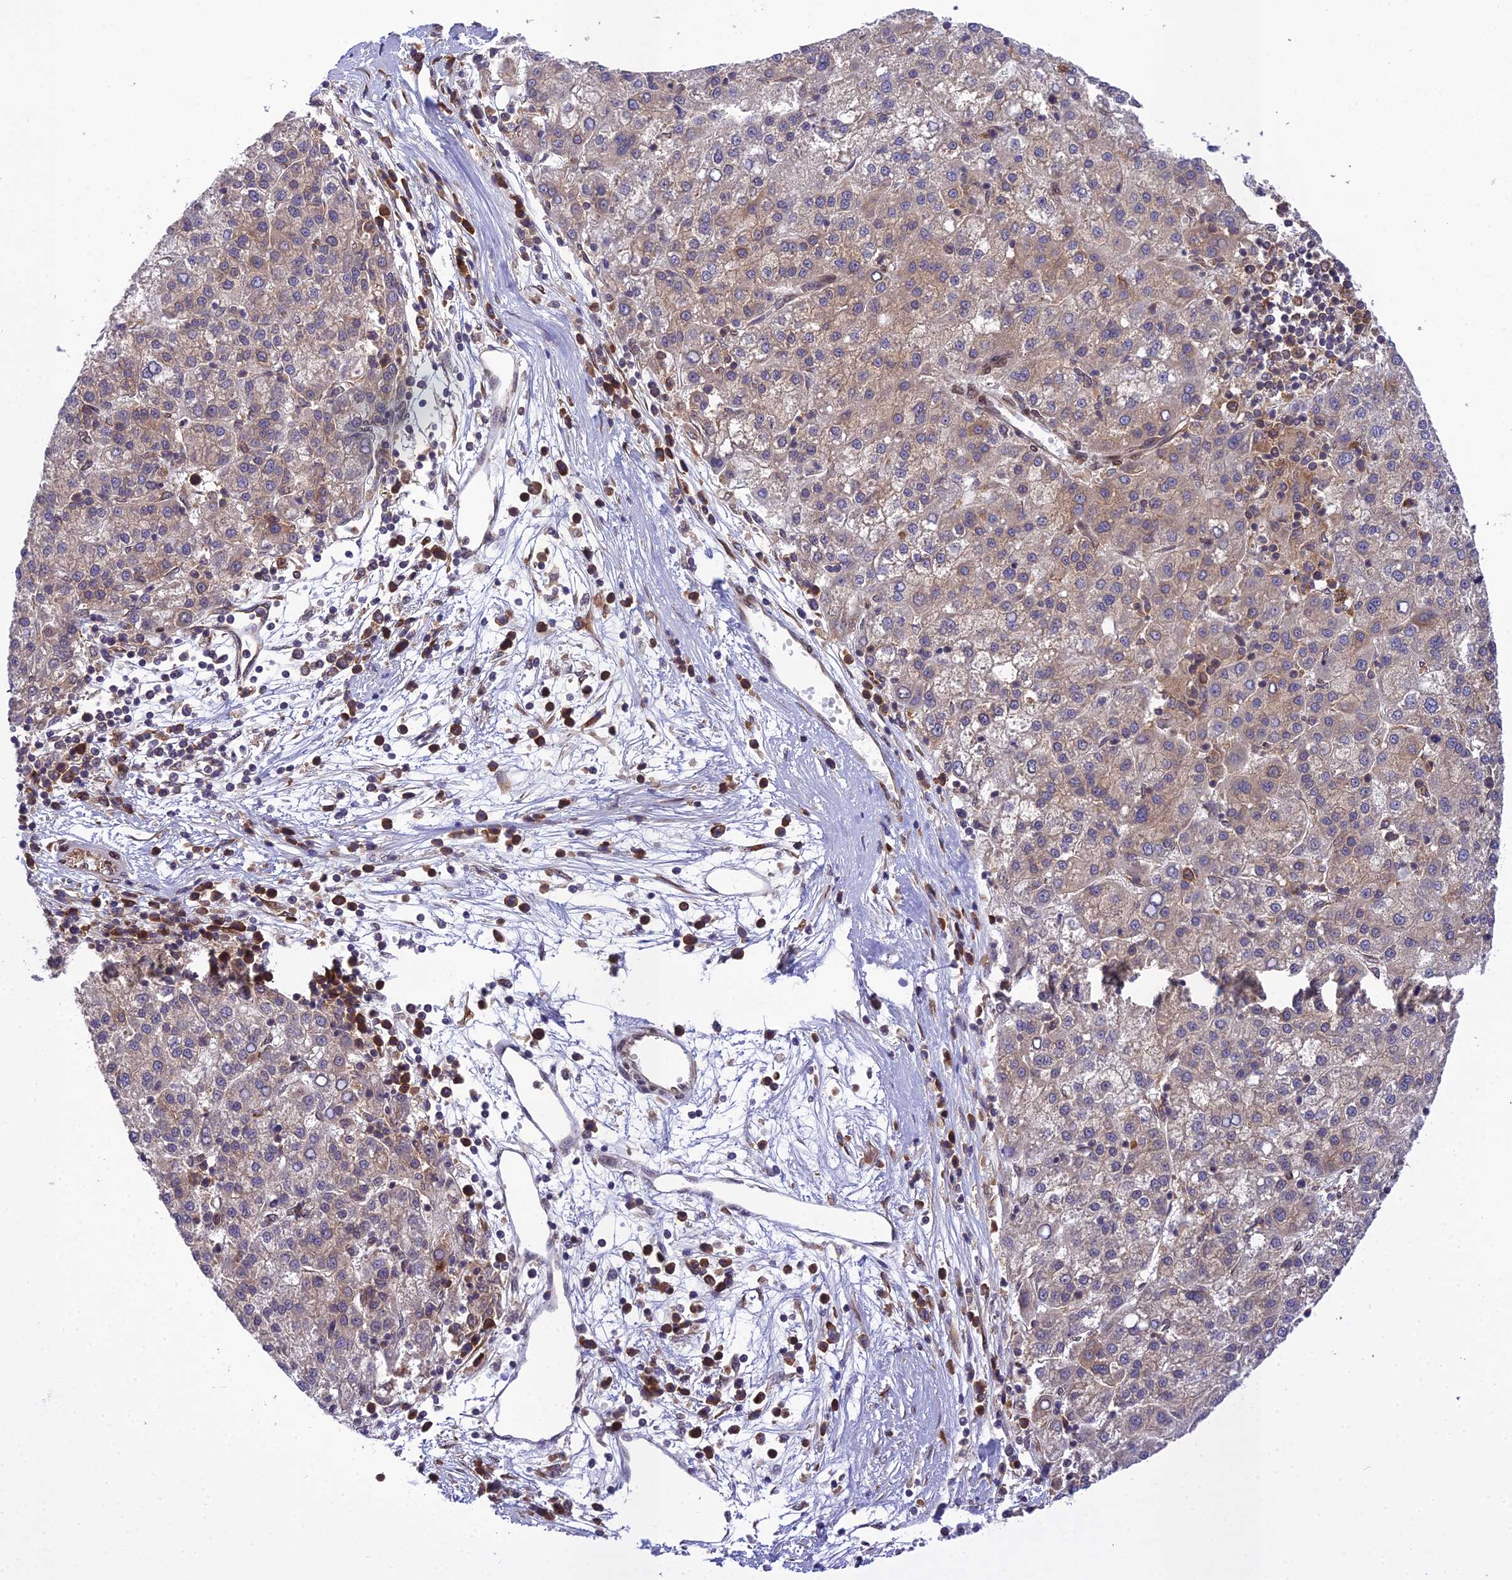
{"staining": {"intensity": "moderate", "quantity": "25%-75%", "location": "cytoplasmic/membranous"}, "tissue": "liver cancer", "cell_type": "Tumor cells", "image_type": "cancer", "snomed": [{"axis": "morphology", "description": "Carcinoma, Hepatocellular, NOS"}, {"axis": "topography", "description": "Liver"}], "caption": "Protein expression analysis of hepatocellular carcinoma (liver) displays moderate cytoplasmic/membranous staining in about 25%-75% of tumor cells.", "gene": "DHCR7", "patient": {"sex": "female", "age": 58}}